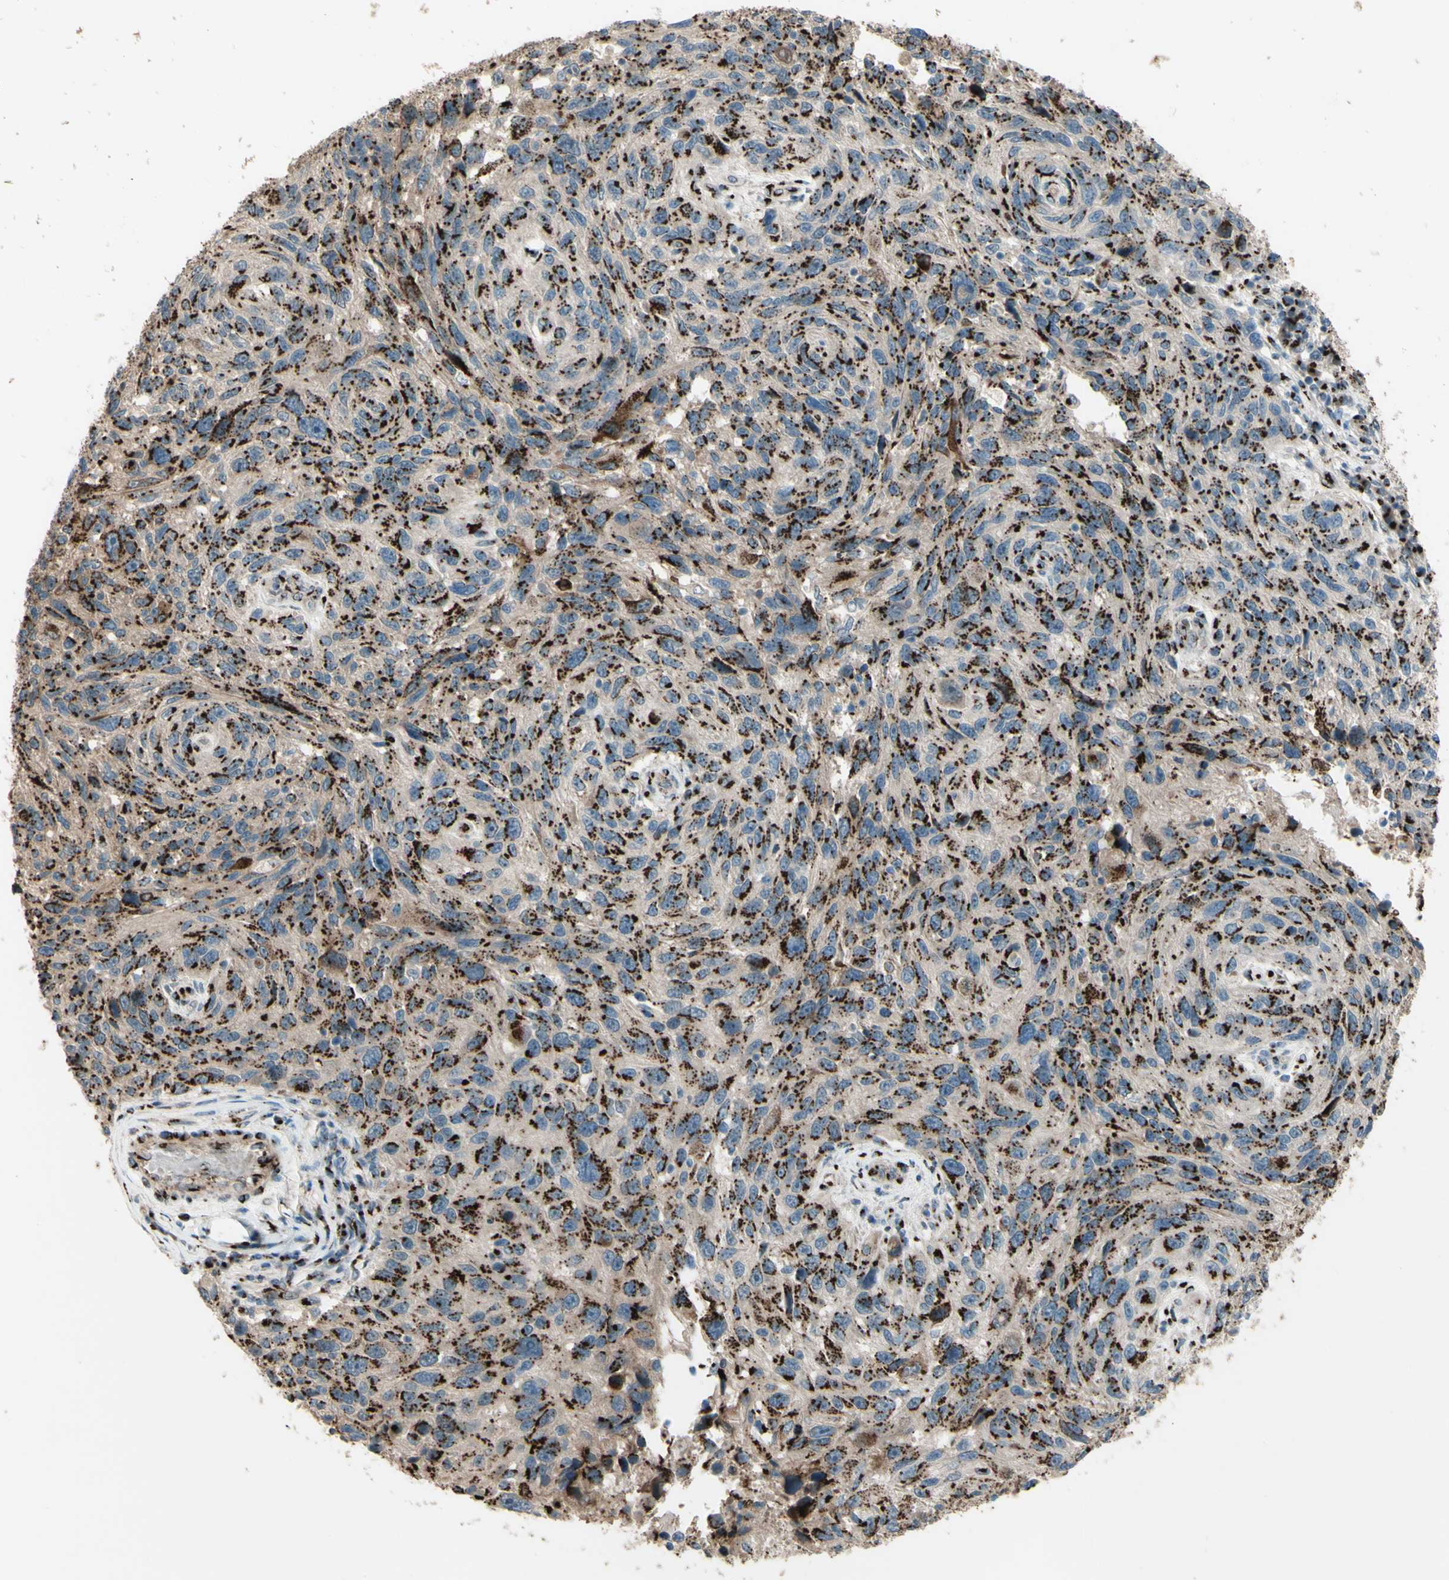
{"staining": {"intensity": "moderate", "quantity": ">75%", "location": "cytoplasmic/membranous"}, "tissue": "melanoma", "cell_type": "Tumor cells", "image_type": "cancer", "snomed": [{"axis": "morphology", "description": "Malignant melanoma, NOS"}, {"axis": "topography", "description": "Skin"}], "caption": "Melanoma stained for a protein reveals moderate cytoplasmic/membranous positivity in tumor cells.", "gene": "BPNT2", "patient": {"sex": "male", "age": 53}}